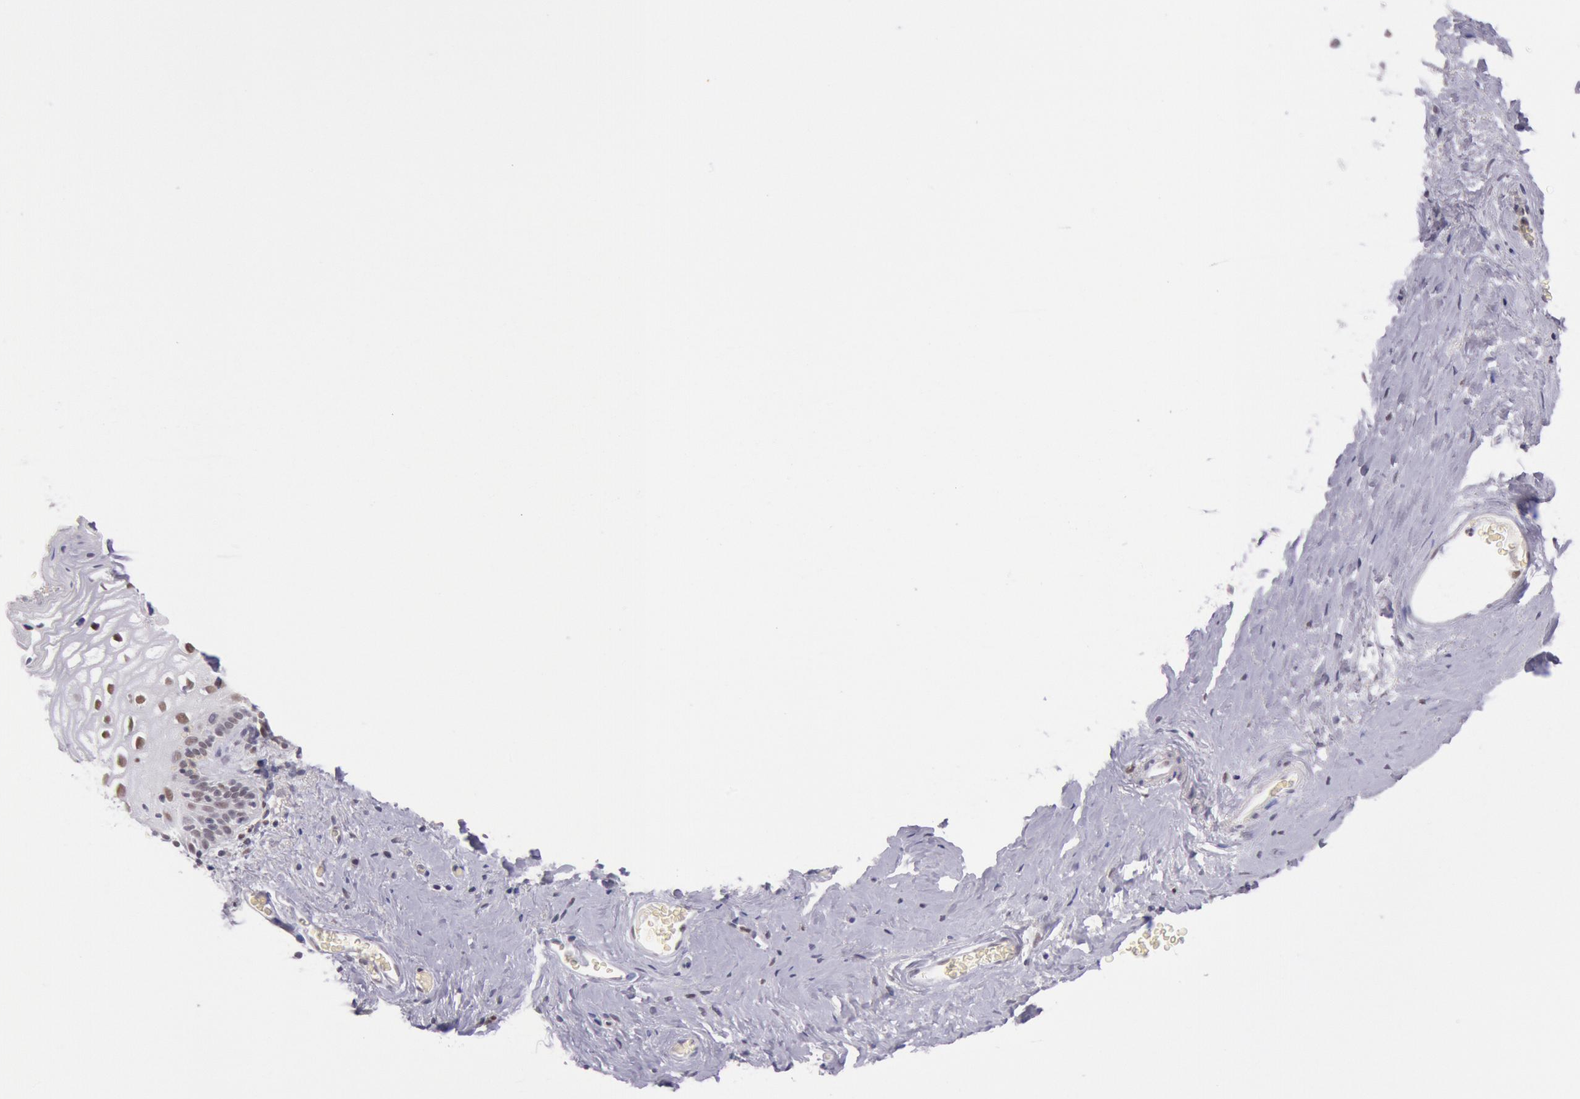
{"staining": {"intensity": "weak", "quantity": "<25%", "location": "nuclear"}, "tissue": "vagina", "cell_type": "Squamous epithelial cells", "image_type": "normal", "snomed": [{"axis": "morphology", "description": "Normal tissue, NOS"}, {"axis": "topography", "description": "Vagina"}], "caption": "Immunohistochemistry (IHC) of unremarkable vagina exhibits no staining in squamous epithelial cells. (DAB immunohistochemistry with hematoxylin counter stain).", "gene": "TASL", "patient": {"sex": "female", "age": 61}}